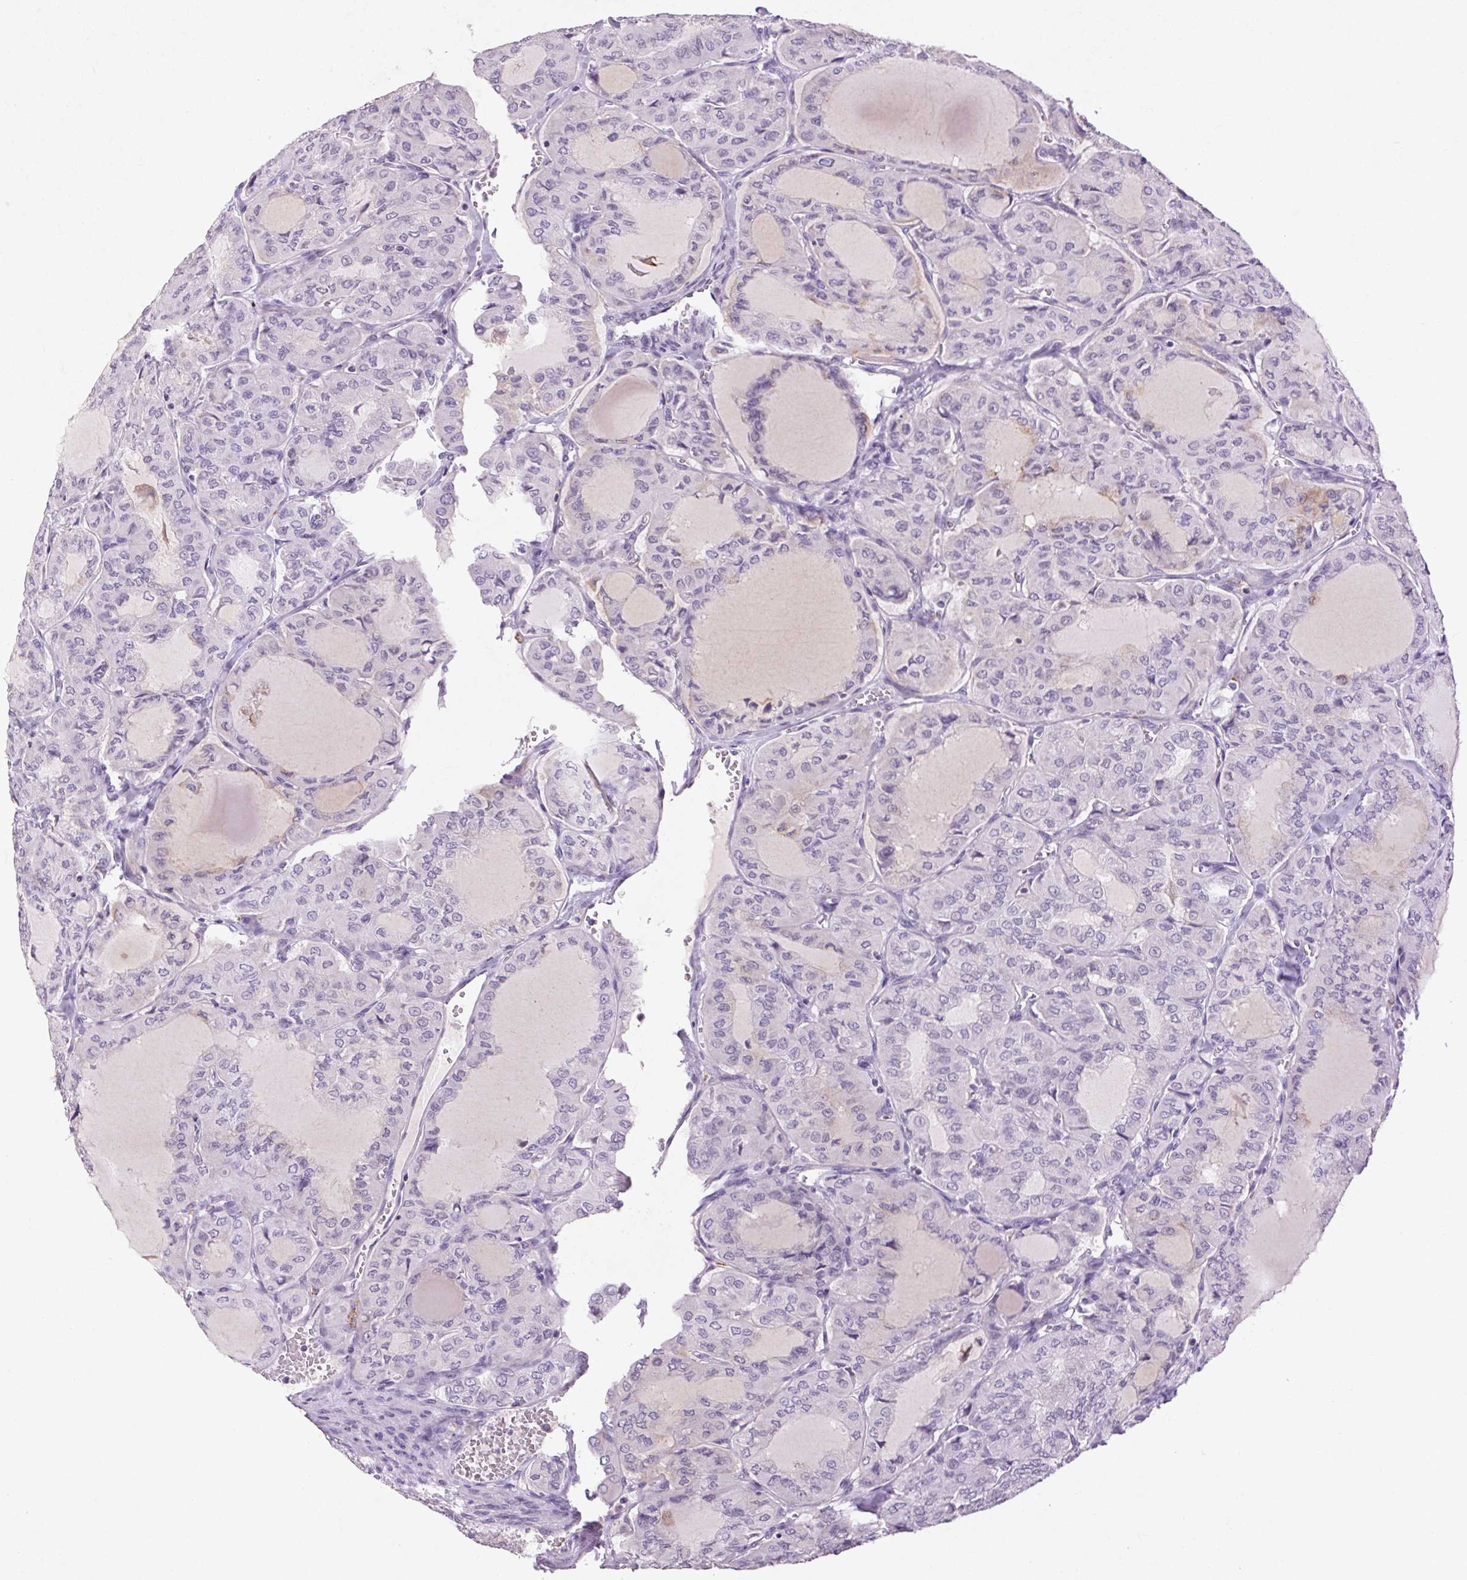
{"staining": {"intensity": "negative", "quantity": "none", "location": "none"}, "tissue": "thyroid cancer", "cell_type": "Tumor cells", "image_type": "cancer", "snomed": [{"axis": "morphology", "description": "Papillary adenocarcinoma, NOS"}, {"axis": "topography", "description": "Thyroid gland"}], "caption": "Histopathology image shows no significant protein staining in tumor cells of thyroid cancer (papillary adenocarcinoma).", "gene": "FNDC7", "patient": {"sex": "male", "age": 20}}